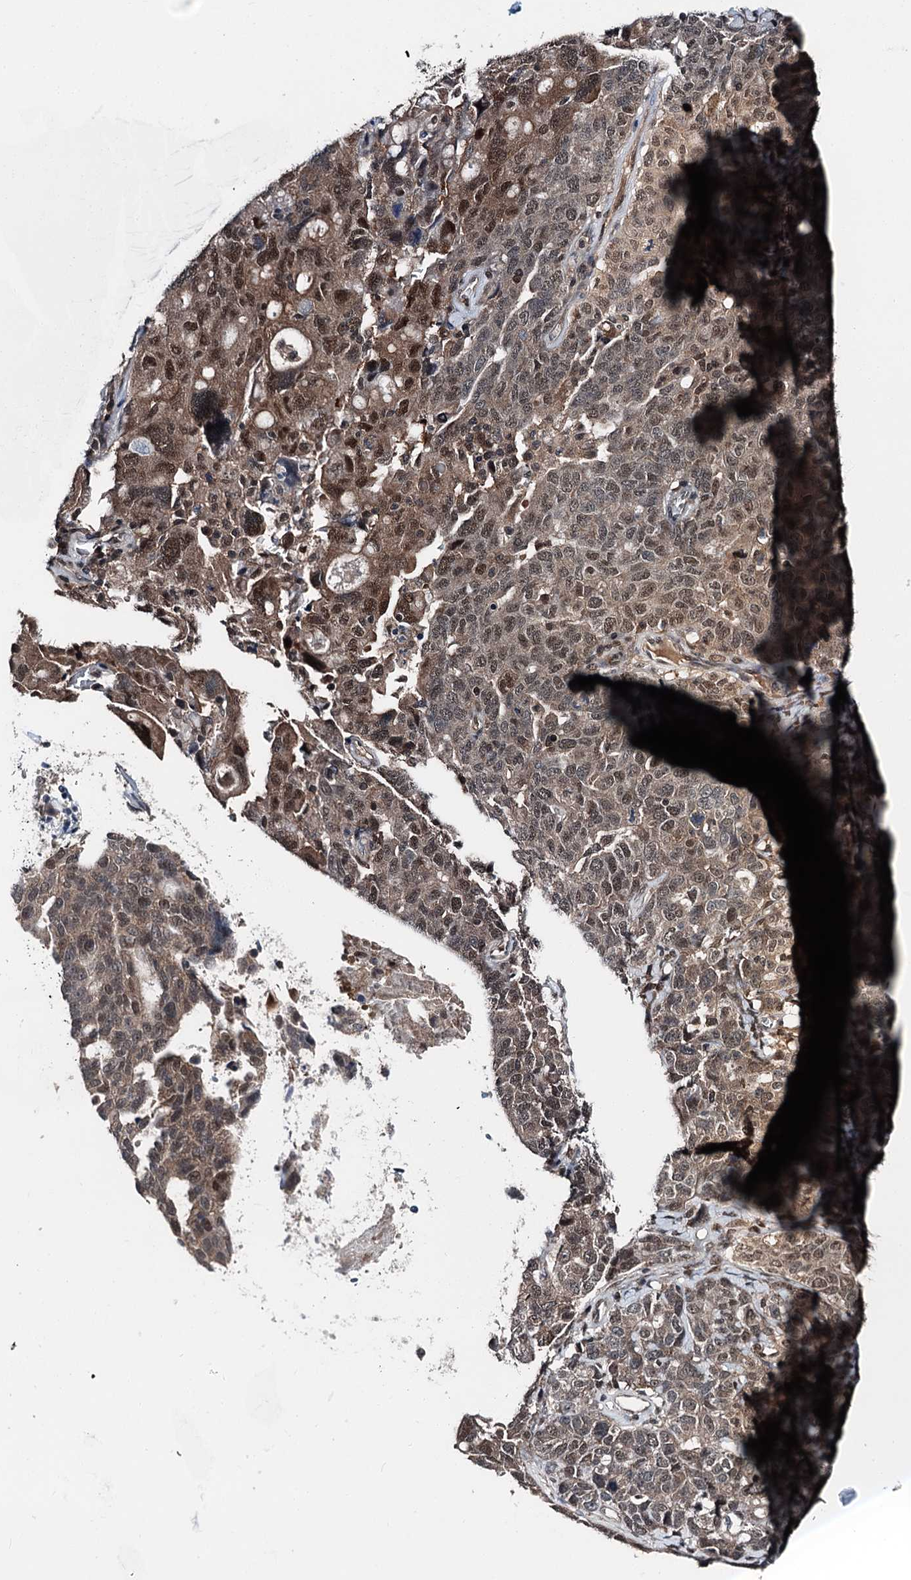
{"staining": {"intensity": "moderate", "quantity": ">75%", "location": "cytoplasmic/membranous,nuclear"}, "tissue": "ovarian cancer", "cell_type": "Tumor cells", "image_type": "cancer", "snomed": [{"axis": "morphology", "description": "Carcinoma, endometroid"}, {"axis": "topography", "description": "Ovary"}], "caption": "Moderate cytoplasmic/membranous and nuclear positivity is appreciated in about >75% of tumor cells in ovarian endometroid carcinoma. The protein is stained brown, and the nuclei are stained in blue (DAB IHC with brightfield microscopy, high magnification).", "gene": "PSMD13", "patient": {"sex": "female", "age": 62}}